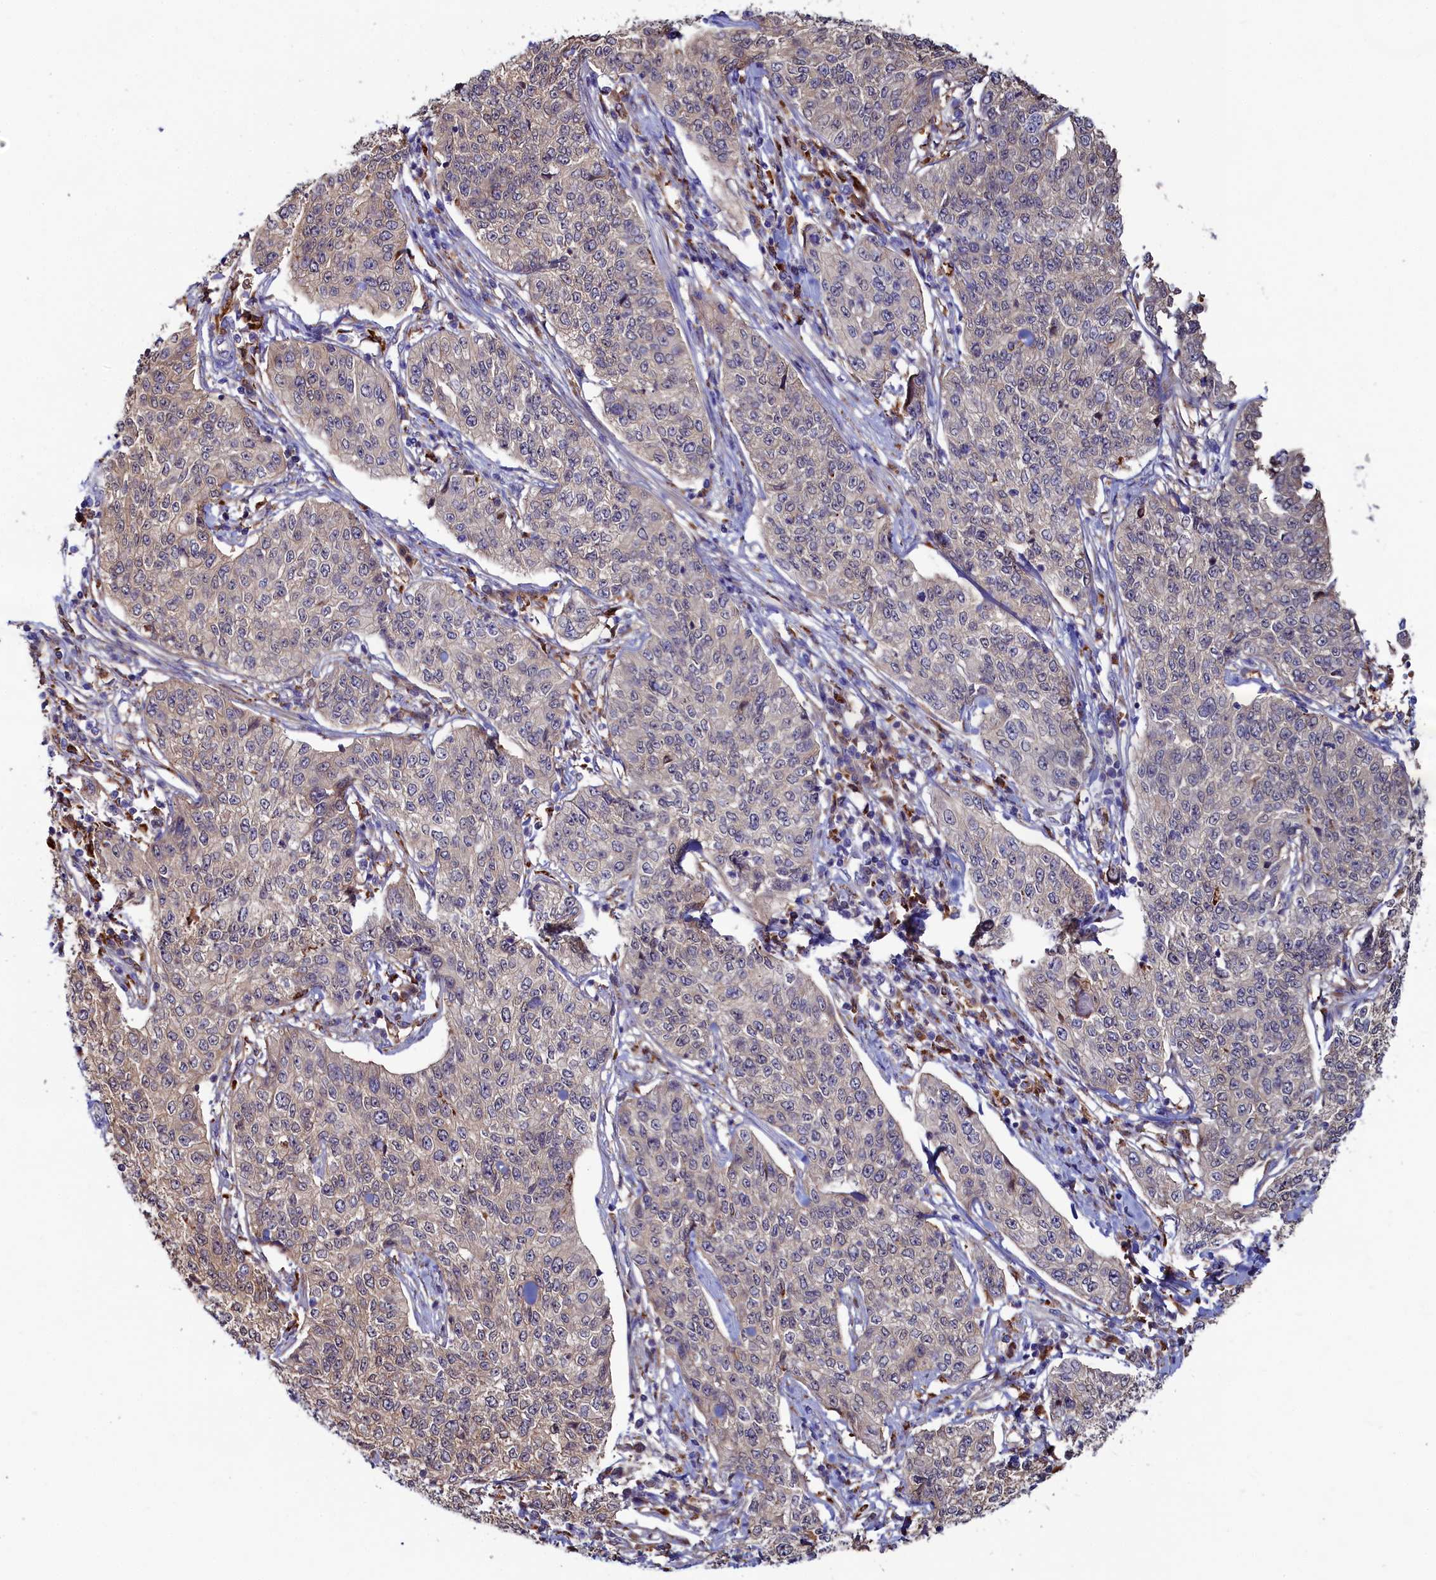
{"staining": {"intensity": "negative", "quantity": "none", "location": "none"}, "tissue": "cervical cancer", "cell_type": "Tumor cells", "image_type": "cancer", "snomed": [{"axis": "morphology", "description": "Squamous cell carcinoma, NOS"}, {"axis": "topography", "description": "Cervix"}], "caption": "IHC of cervical cancer (squamous cell carcinoma) reveals no positivity in tumor cells.", "gene": "ASTE1", "patient": {"sex": "female", "age": 35}}